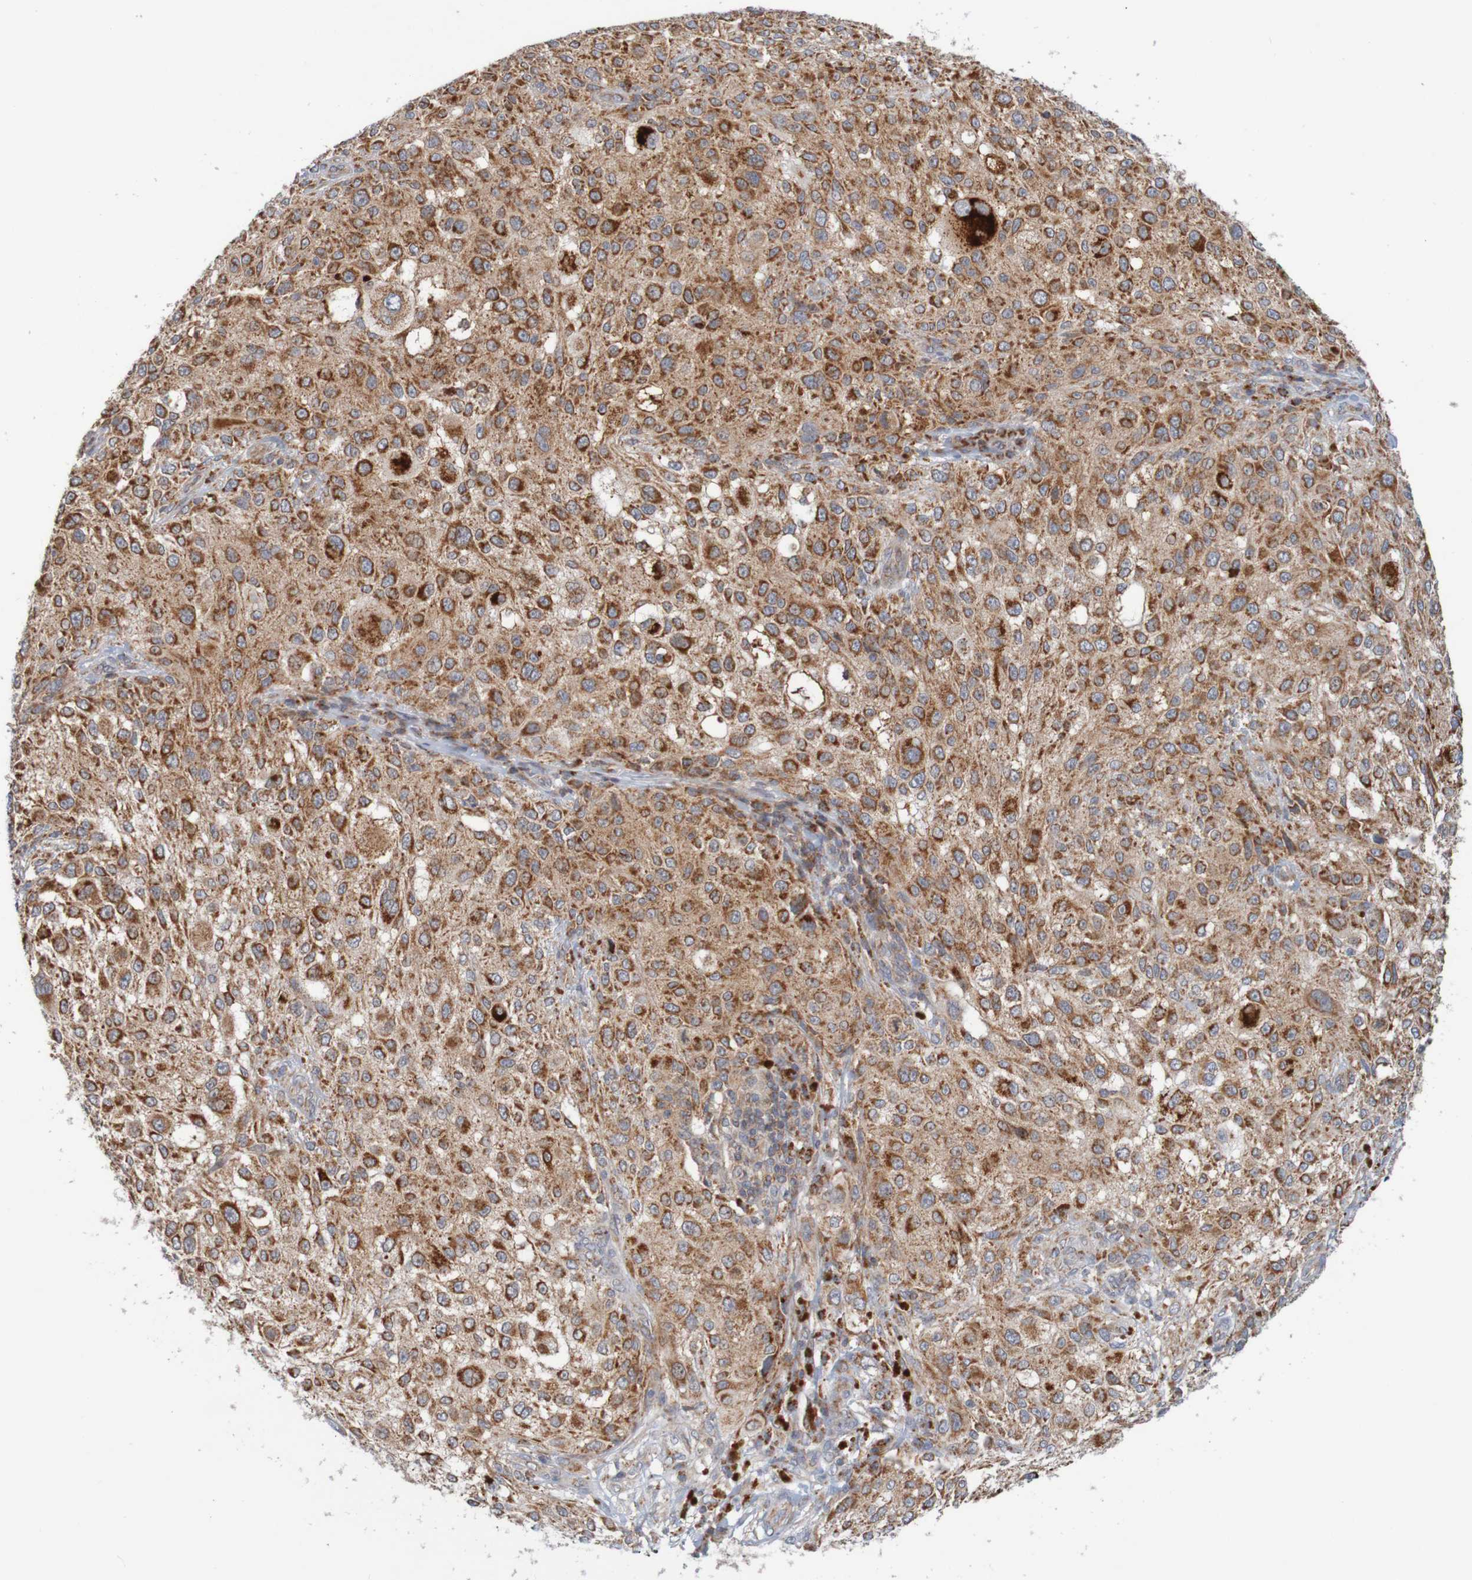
{"staining": {"intensity": "strong", "quantity": ">75%", "location": "cytoplasmic/membranous"}, "tissue": "melanoma", "cell_type": "Tumor cells", "image_type": "cancer", "snomed": [{"axis": "morphology", "description": "Necrosis, NOS"}, {"axis": "morphology", "description": "Malignant melanoma, NOS"}, {"axis": "topography", "description": "Skin"}], "caption": "Brown immunohistochemical staining in human malignant melanoma exhibits strong cytoplasmic/membranous expression in approximately >75% of tumor cells. Immunohistochemistry (ihc) stains the protein in brown and the nuclei are stained blue.", "gene": "NAV2", "patient": {"sex": "female", "age": 87}}